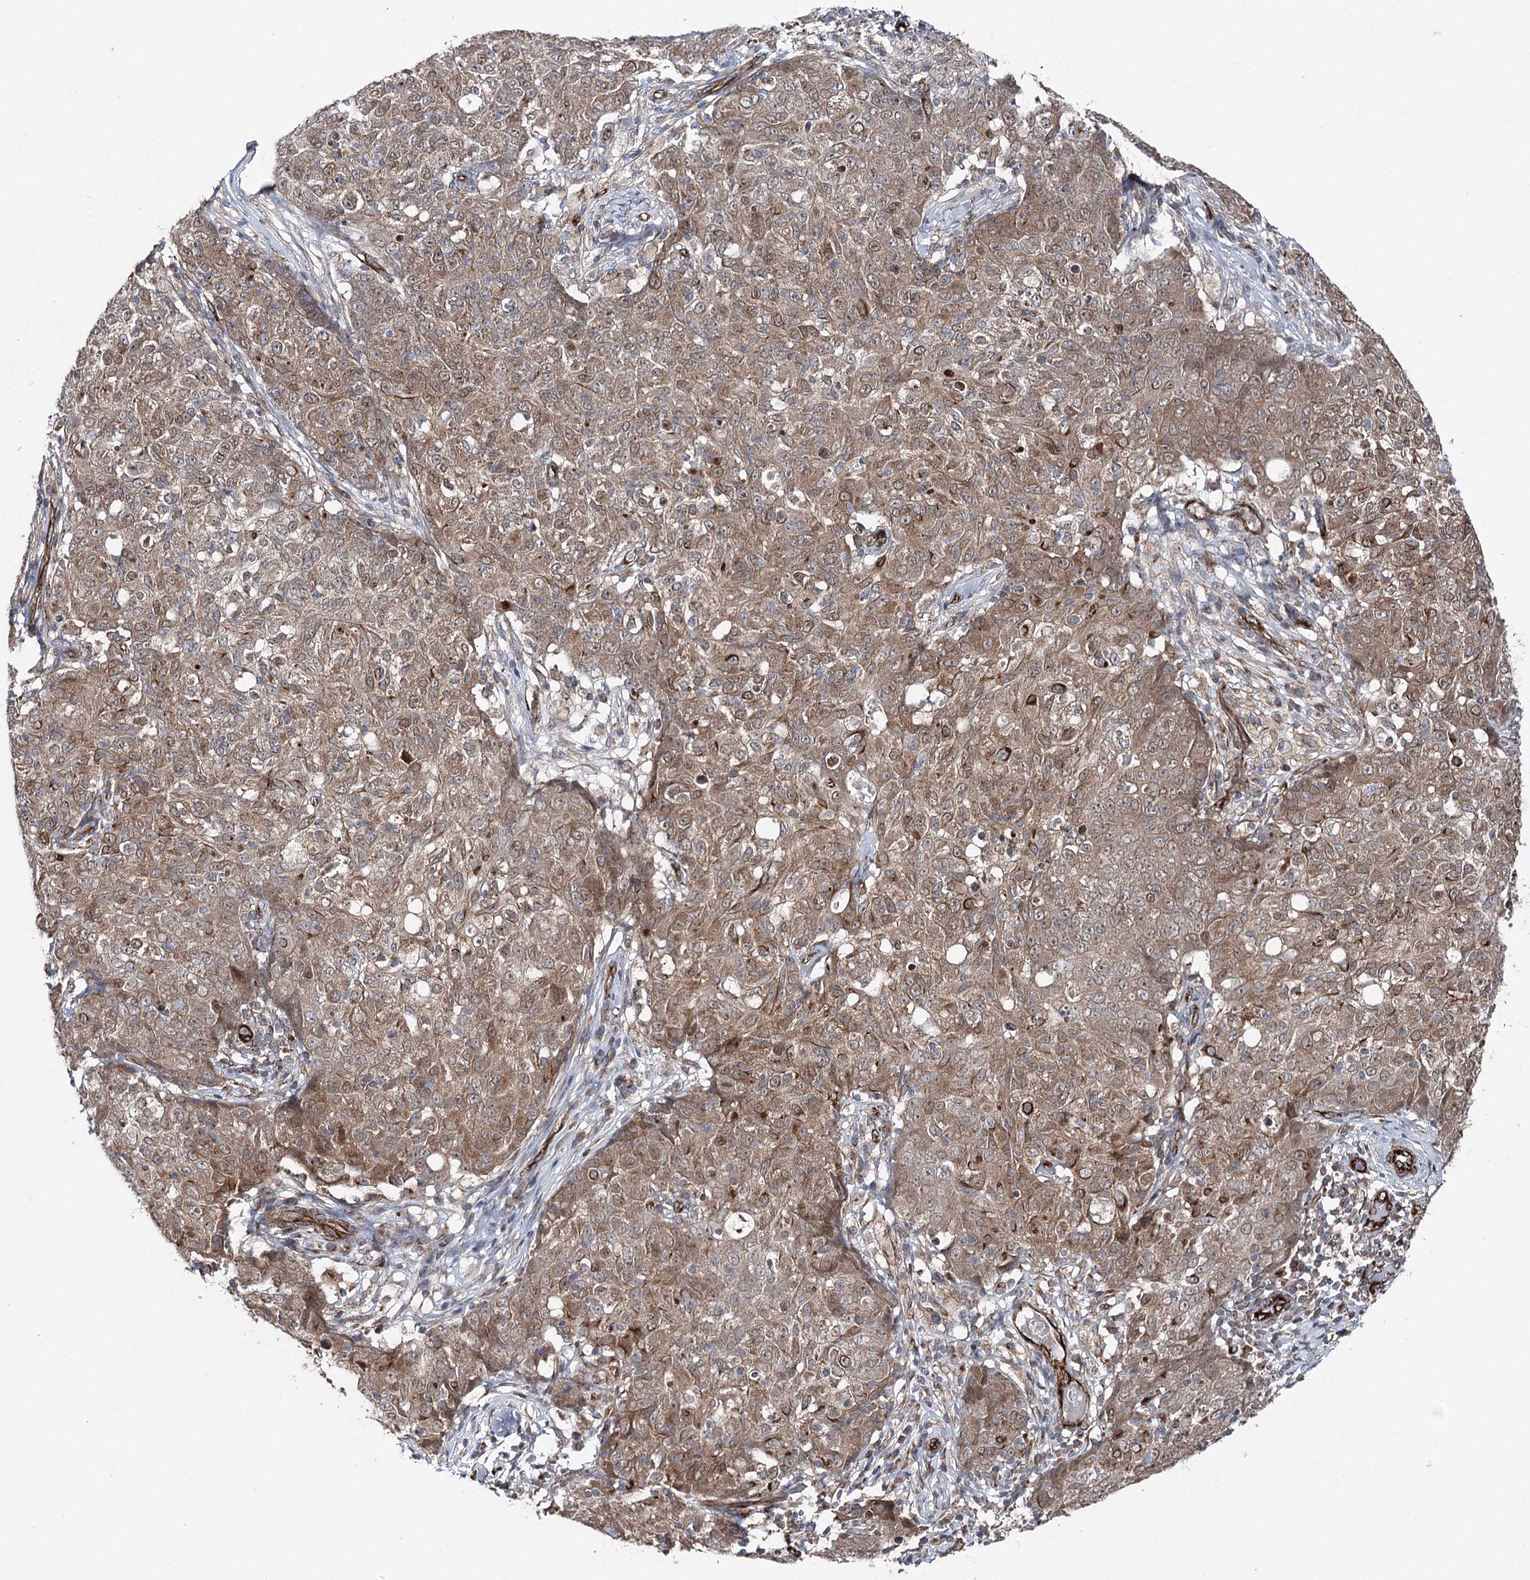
{"staining": {"intensity": "moderate", "quantity": ">75%", "location": "cytoplasmic/membranous,nuclear"}, "tissue": "ovarian cancer", "cell_type": "Tumor cells", "image_type": "cancer", "snomed": [{"axis": "morphology", "description": "Carcinoma, endometroid"}, {"axis": "topography", "description": "Ovary"}], "caption": "Human ovarian endometroid carcinoma stained with a brown dye reveals moderate cytoplasmic/membranous and nuclear positive positivity in about >75% of tumor cells.", "gene": "MIB1", "patient": {"sex": "female", "age": 42}}